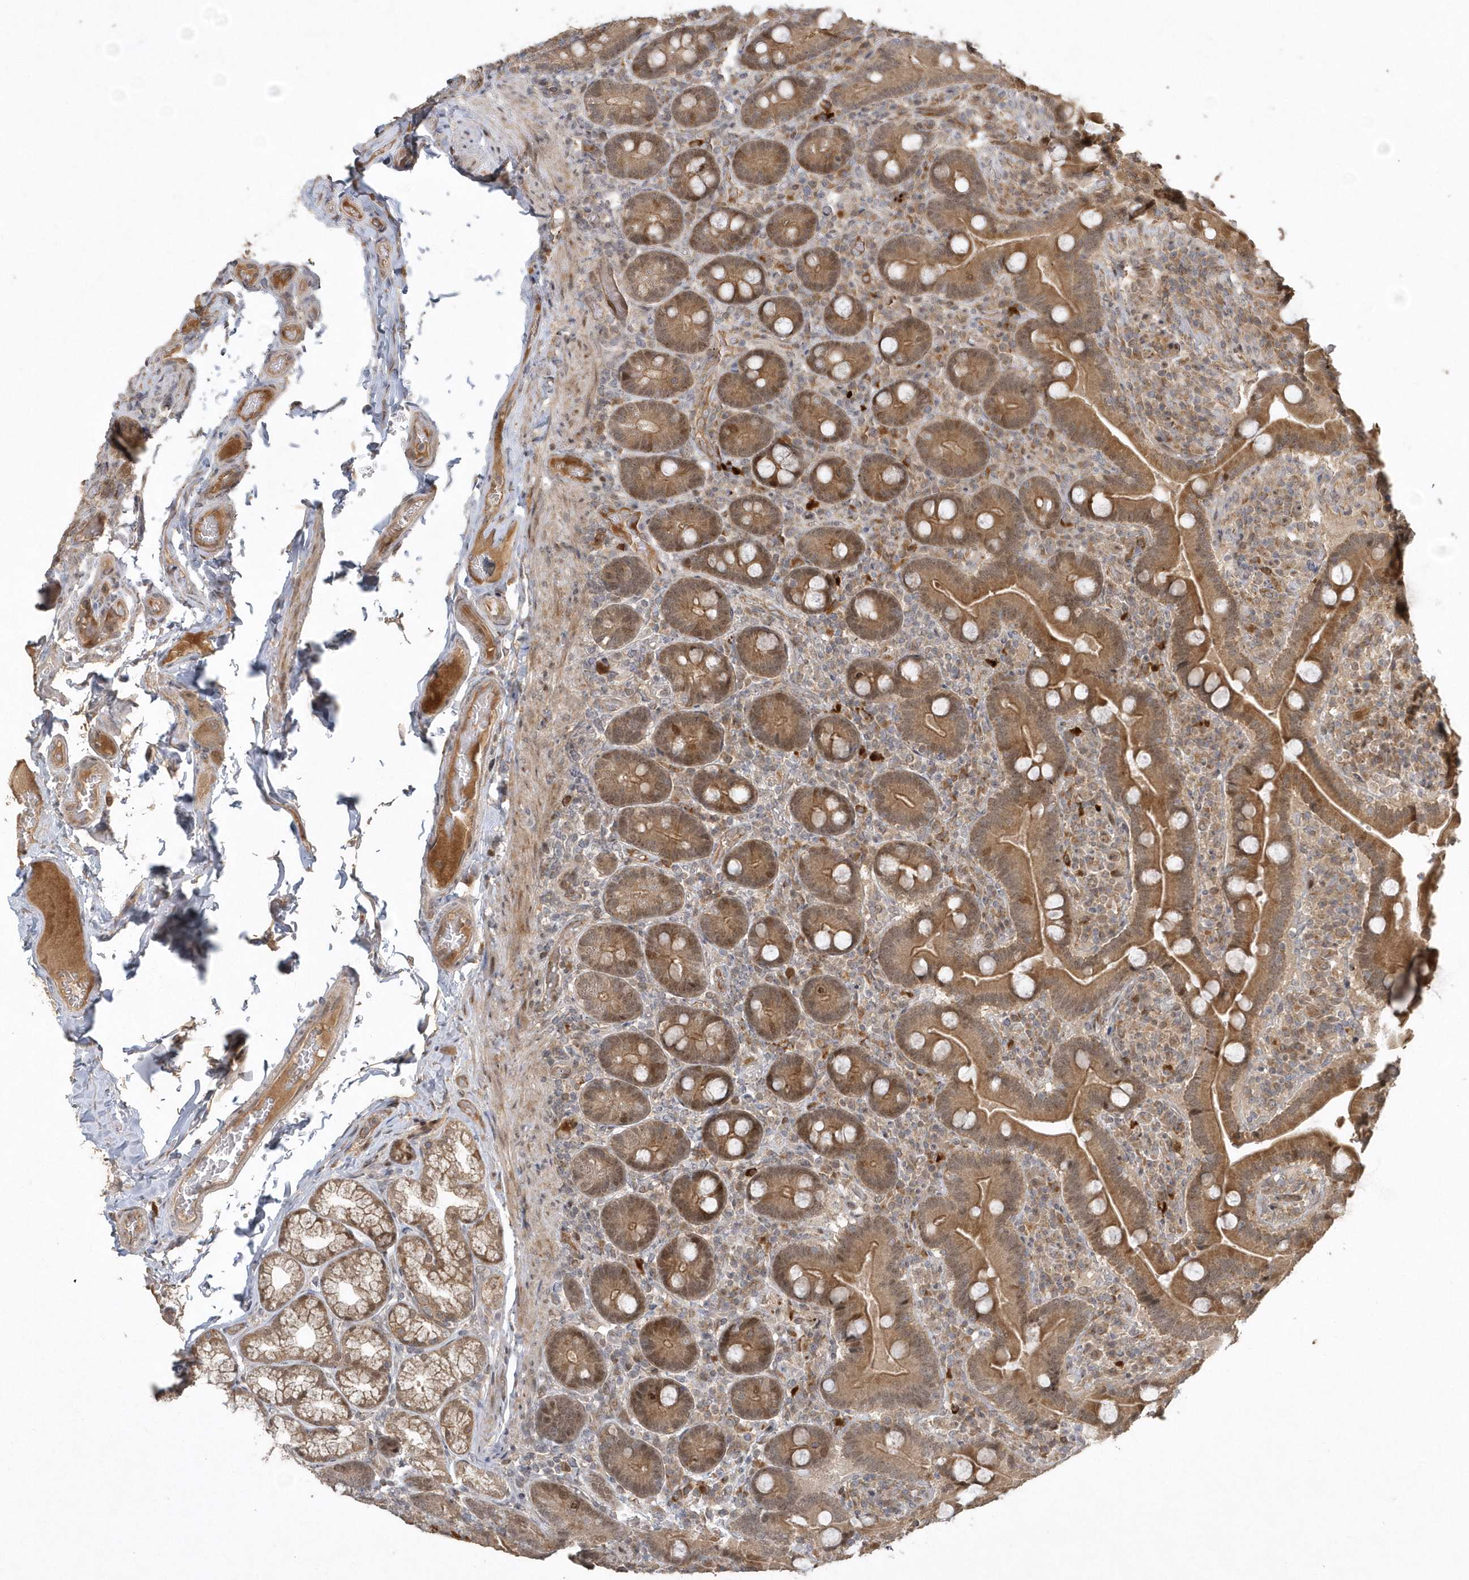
{"staining": {"intensity": "moderate", "quantity": ">75%", "location": "cytoplasmic/membranous,nuclear"}, "tissue": "duodenum", "cell_type": "Glandular cells", "image_type": "normal", "snomed": [{"axis": "morphology", "description": "Normal tissue, NOS"}, {"axis": "topography", "description": "Duodenum"}], "caption": "This photomicrograph demonstrates unremarkable duodenum stained with immunohistochemistry to label a protein in brown. The cytoplasmic/membranous,nuclear of glandular cells show moderate positivity for the protein. Nuclei are counter-stained blue.", "gene": "TRAIP", "patient": {"sex": "female", "age": 62}}